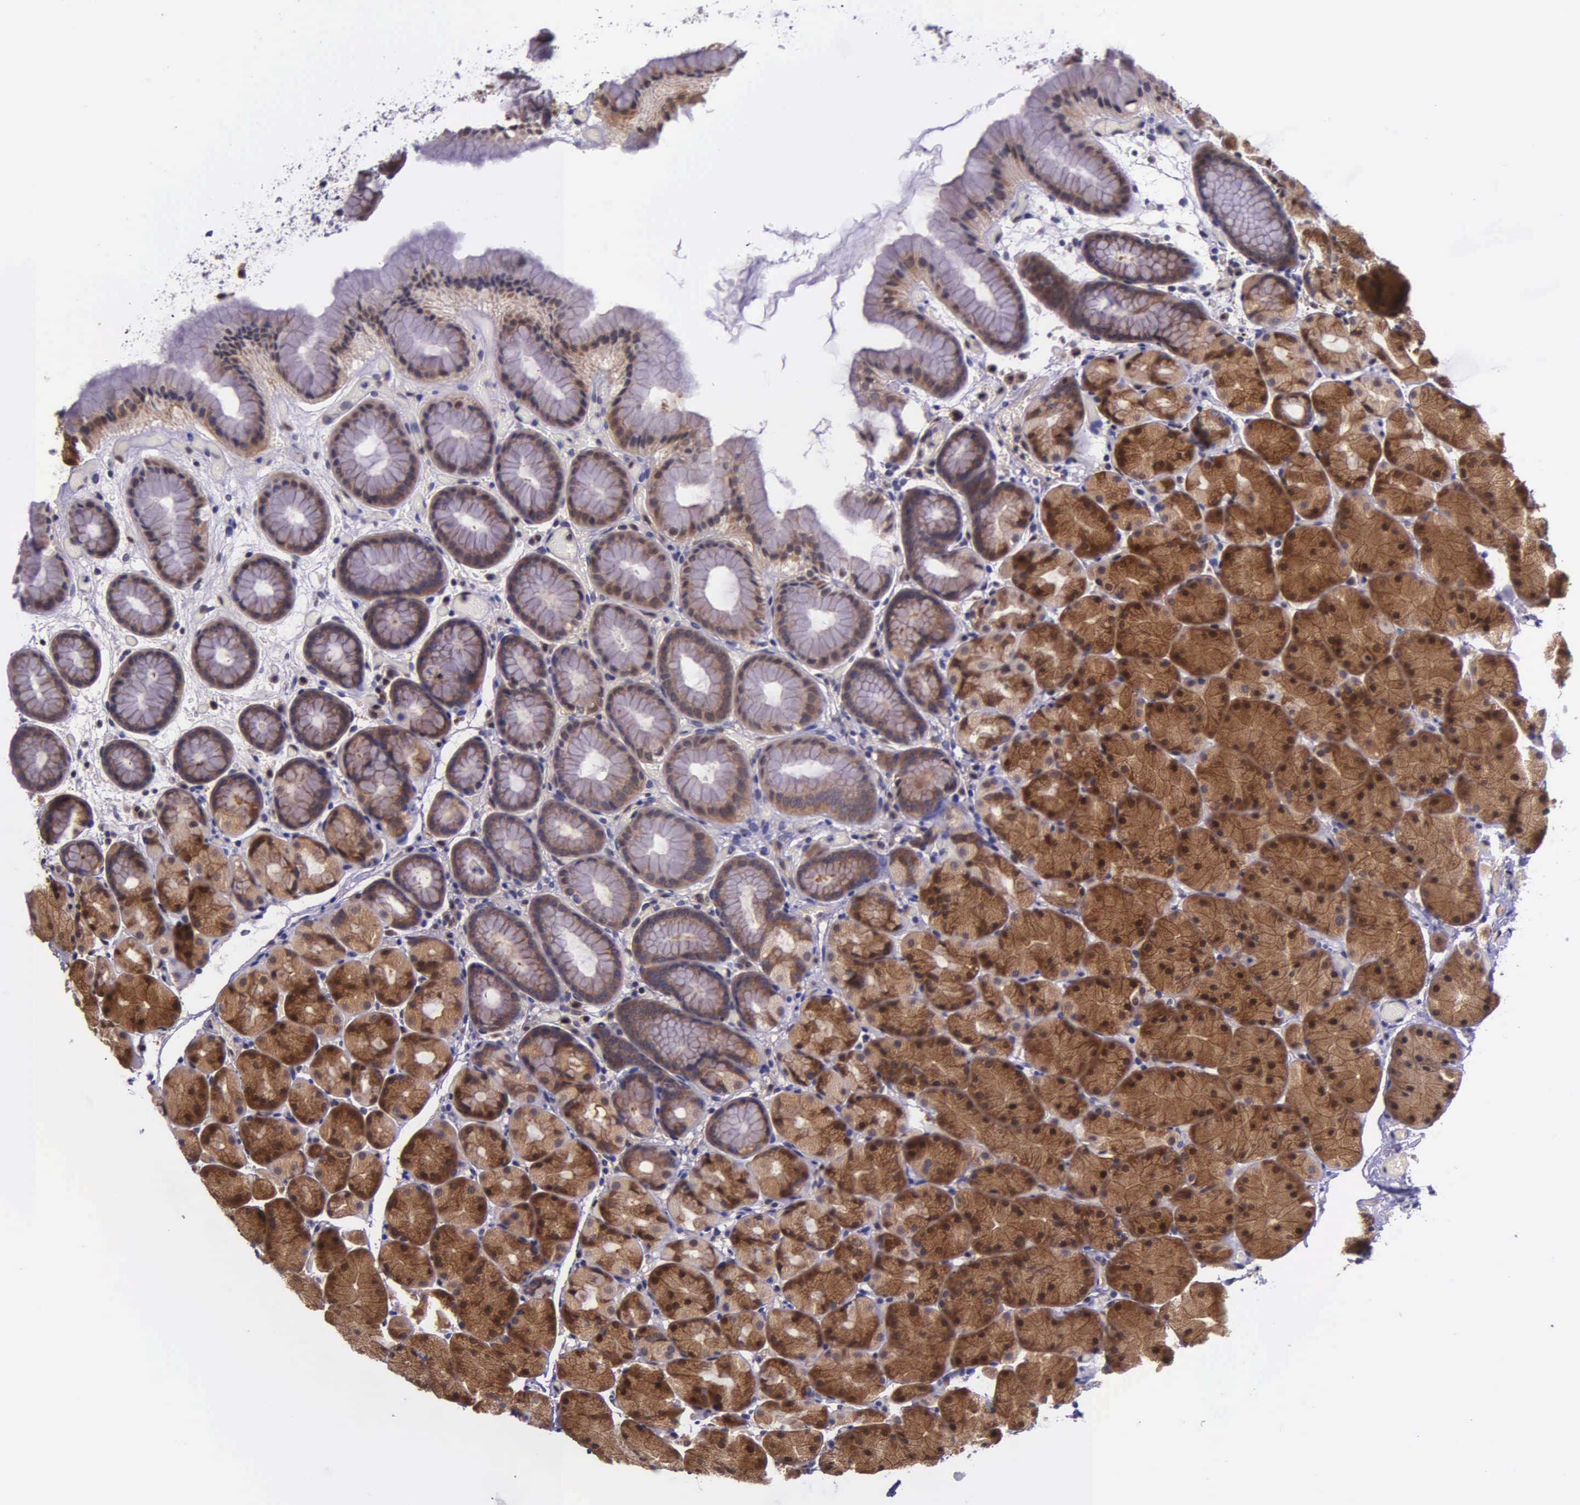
{"staining": {"intensity": "moderate", "quantity": ">75%", "location": "cytoplasmic/membranous"}, "tissue": "stomach", "cell_type": "Glandular cells", "image_type": "normal", "snomed": [{"axis": "morphology", "description": "Normal tissue, NOS"}, {"axis": "topography", "description": "Stomach, upper"}], "caption": "High-magnification brightfield microscopy of unremarkable stomach stained with DAB (3,3'-diaminobenzidine) (brown) and counterstained with hematoxylin (blue). glandular cells exhibit moderate cytoplasmic/membranous staining is present in approximately>75% of cells. The staining is performed using DAB (3,3'-diaminobenzidine) brown chromogen to label protein expression. The nuclei are counter-stained blue using hematoxylin.", "gene": "GMPR2", "patient": {"sex": "male", "age": 47}}